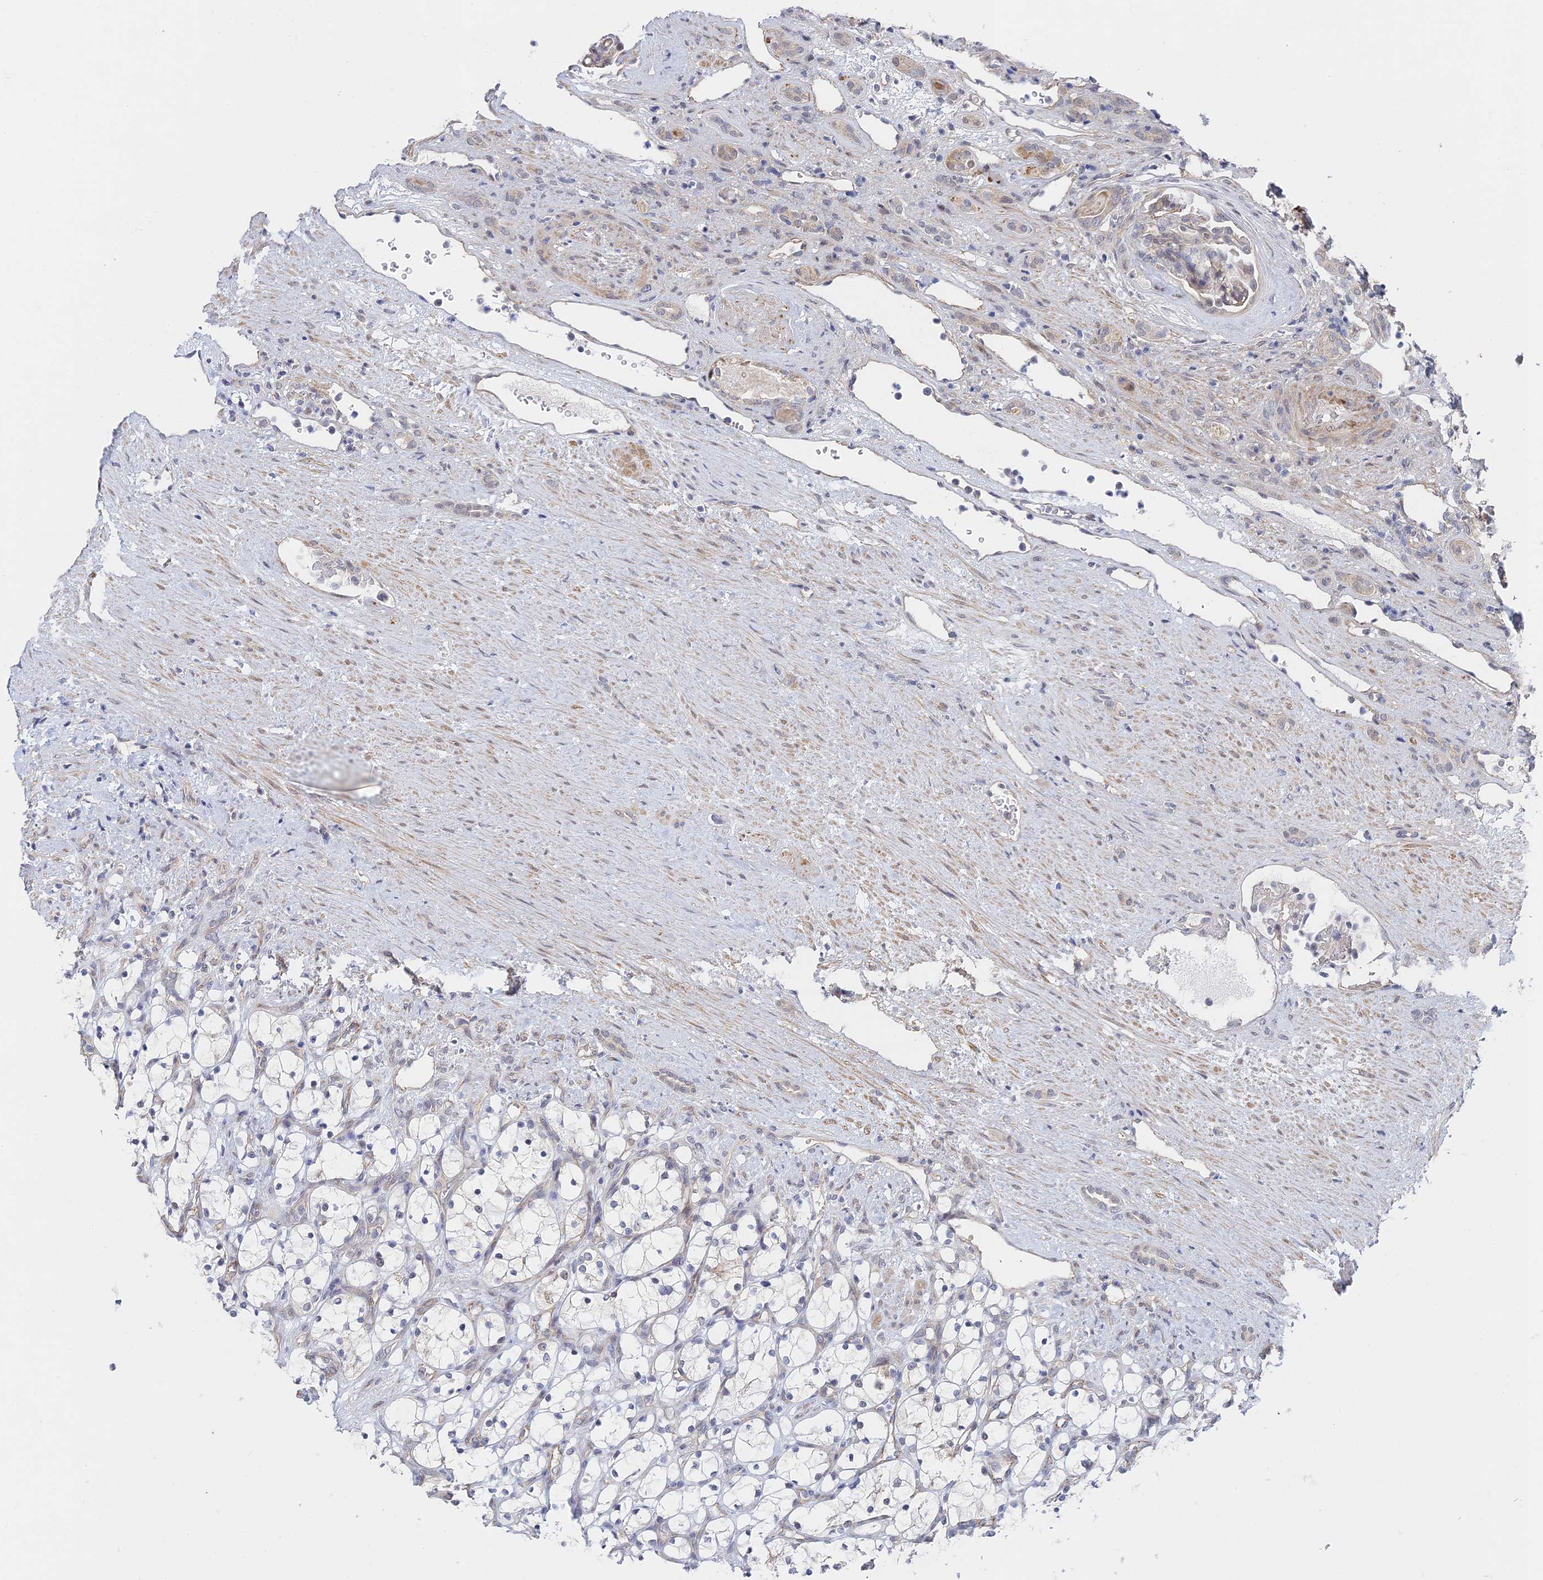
{"staining": {"intensity": "negative", "quantity": "none", "location": "none"}, "tissue": "renal cancer", "cell_type": "Tumor cells", "image_type": "cancer", "snomed": [{"axis": "morphology", "description": "Adenocarcinoma, NOS"}, {"axis": "topography", "description": "Kidney"}], "caption": "IHC micrograph of renal cancer (adenocarcinoma) stained for a protein (brown), which shows no expression in tumor cells. The staining is performed using DAB brown chromogen with nuclei counter-stained in using hematoxylin.", "gene": "CFAP92", "patient": {"sex": "female", "age": 69}}